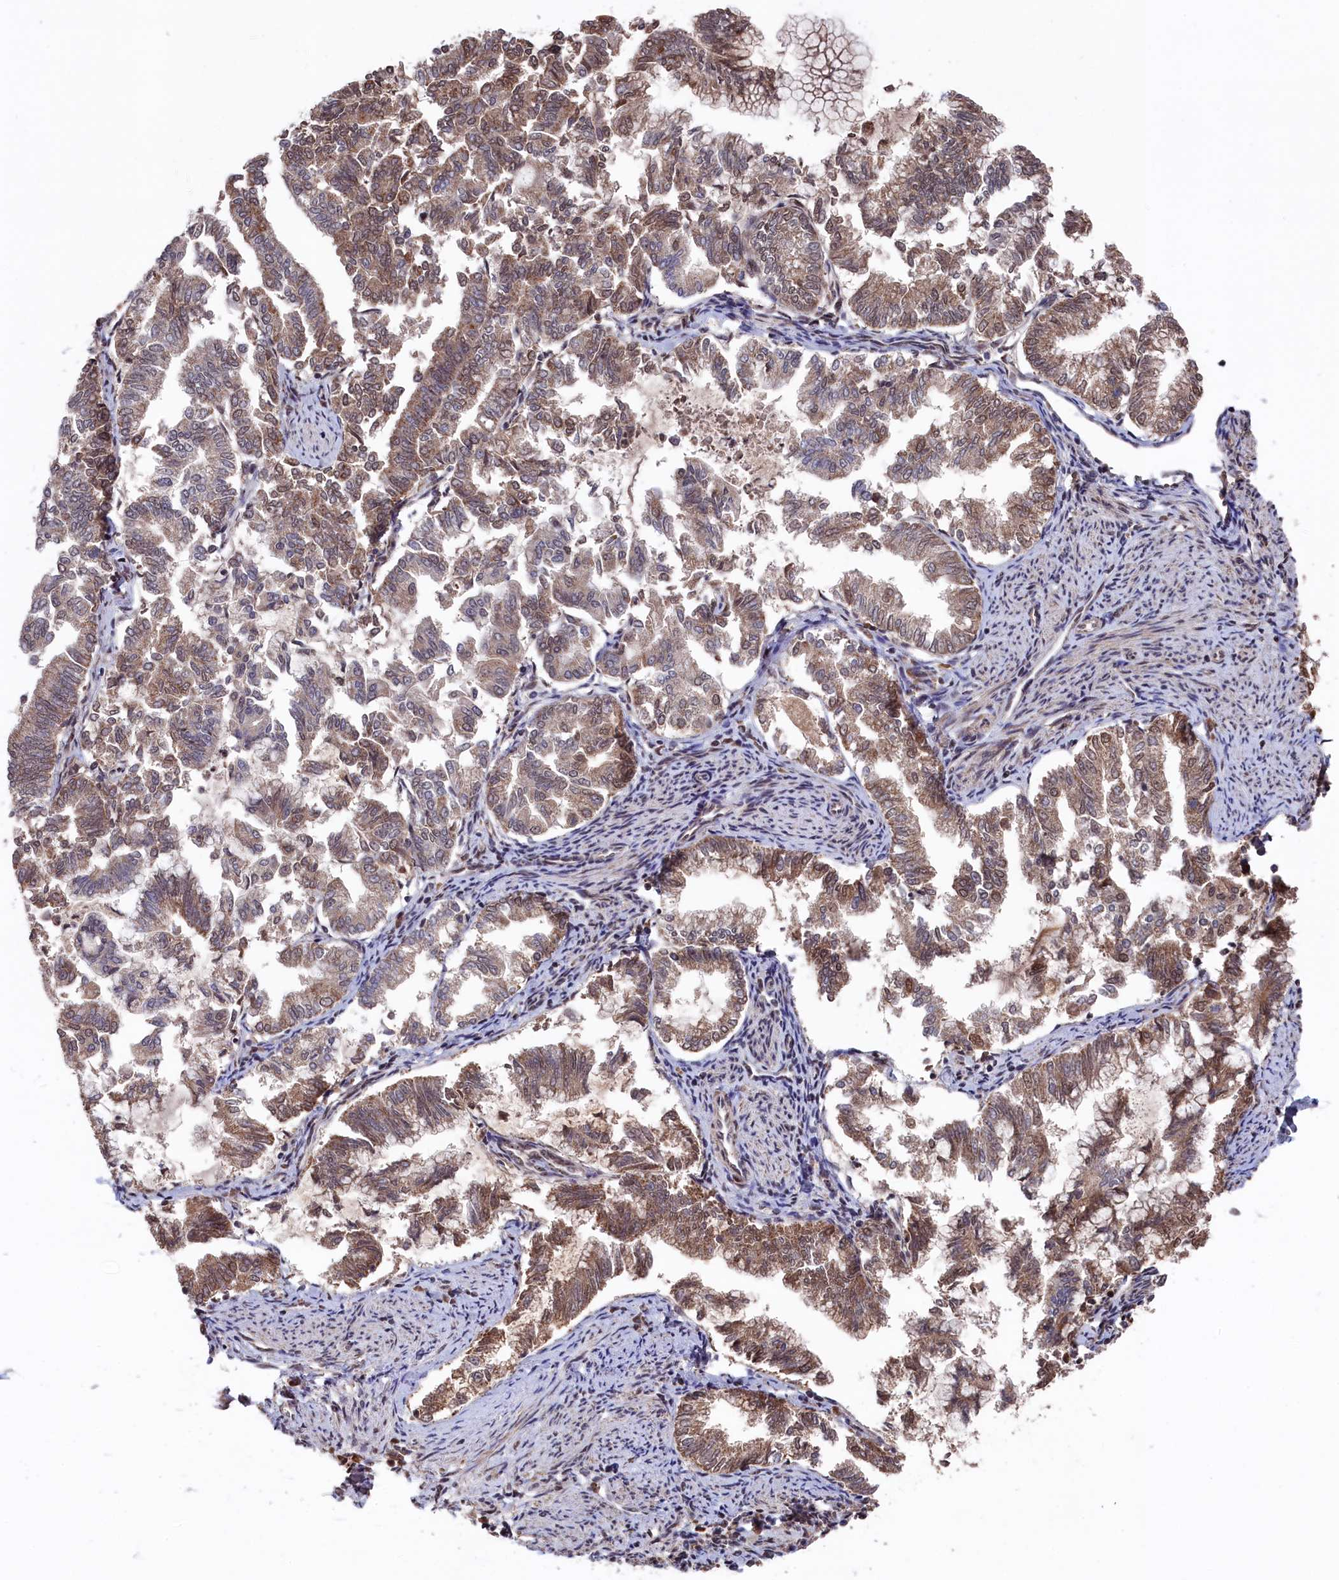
{"staining": {"intensity": "moderate", "quantity": ">75%", "location": "cytoplasmic/membranous,nuclear"}, "tissue": "endometrial cancer", "cell_type": "Tumor cells", "image_type": "cancer", "snomed": [{"axis": "morphology", "description": "Adenocarcinoma, NOS"}, {"axis": "topography", "description": "Endometrium"}], "caption": "Human endometrial adenocarcinoma stained for a protein (brown) exhibits moderate cytoplasmic/membranous and nuclear positive expression in about >75% of tumor cells.", "gene": "CLPX", "patient": {"sex": "female", "age": 79}}